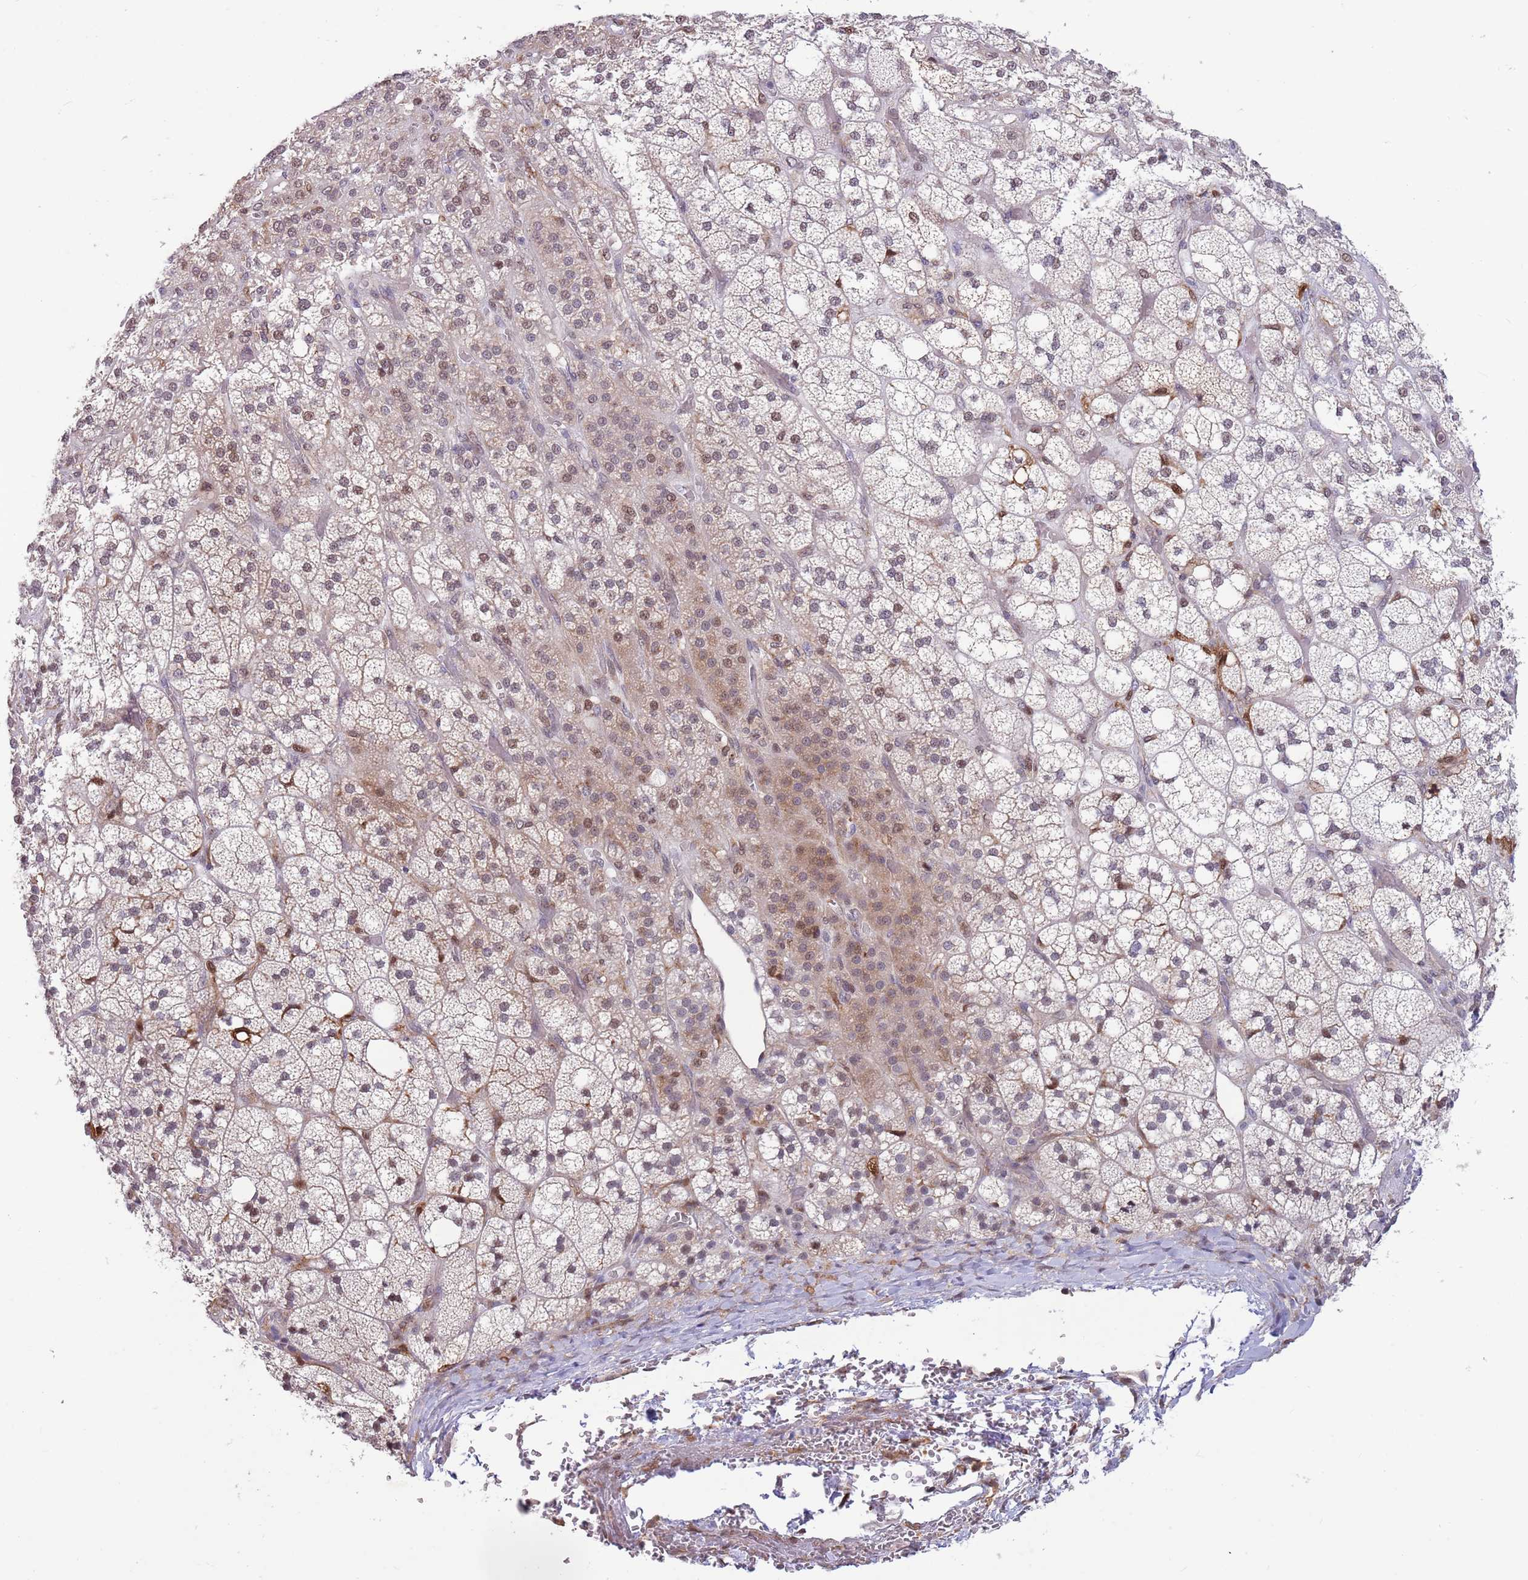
{"staining": {"intensity": "moderate", "quantity": "<25%", "location": "cytoplasmic/membranous,nuclear"}, "tissue": "adrenal gland", "cell_type": "Glandular cells", "image_type": "normal", "snomed": [{"axis": "morphology", "description": "Normal tissue, NOS"}, {"axis": "topography", "description": "Adrenal gland"}], "caption": "Immunohistochemistry micrograph of unremarkable adrenal gland: adrenal gland stained using immunohistochemistry exhibits low levels of moderate protein expression localized specifically in the cytoplasmic/membranous,nuclear of glandular cells, appearing as a cytoplasmic/membranous,nuclear brown color.", "gene": "CCNJL", "patient": {"sex": "male", "age": 61}}